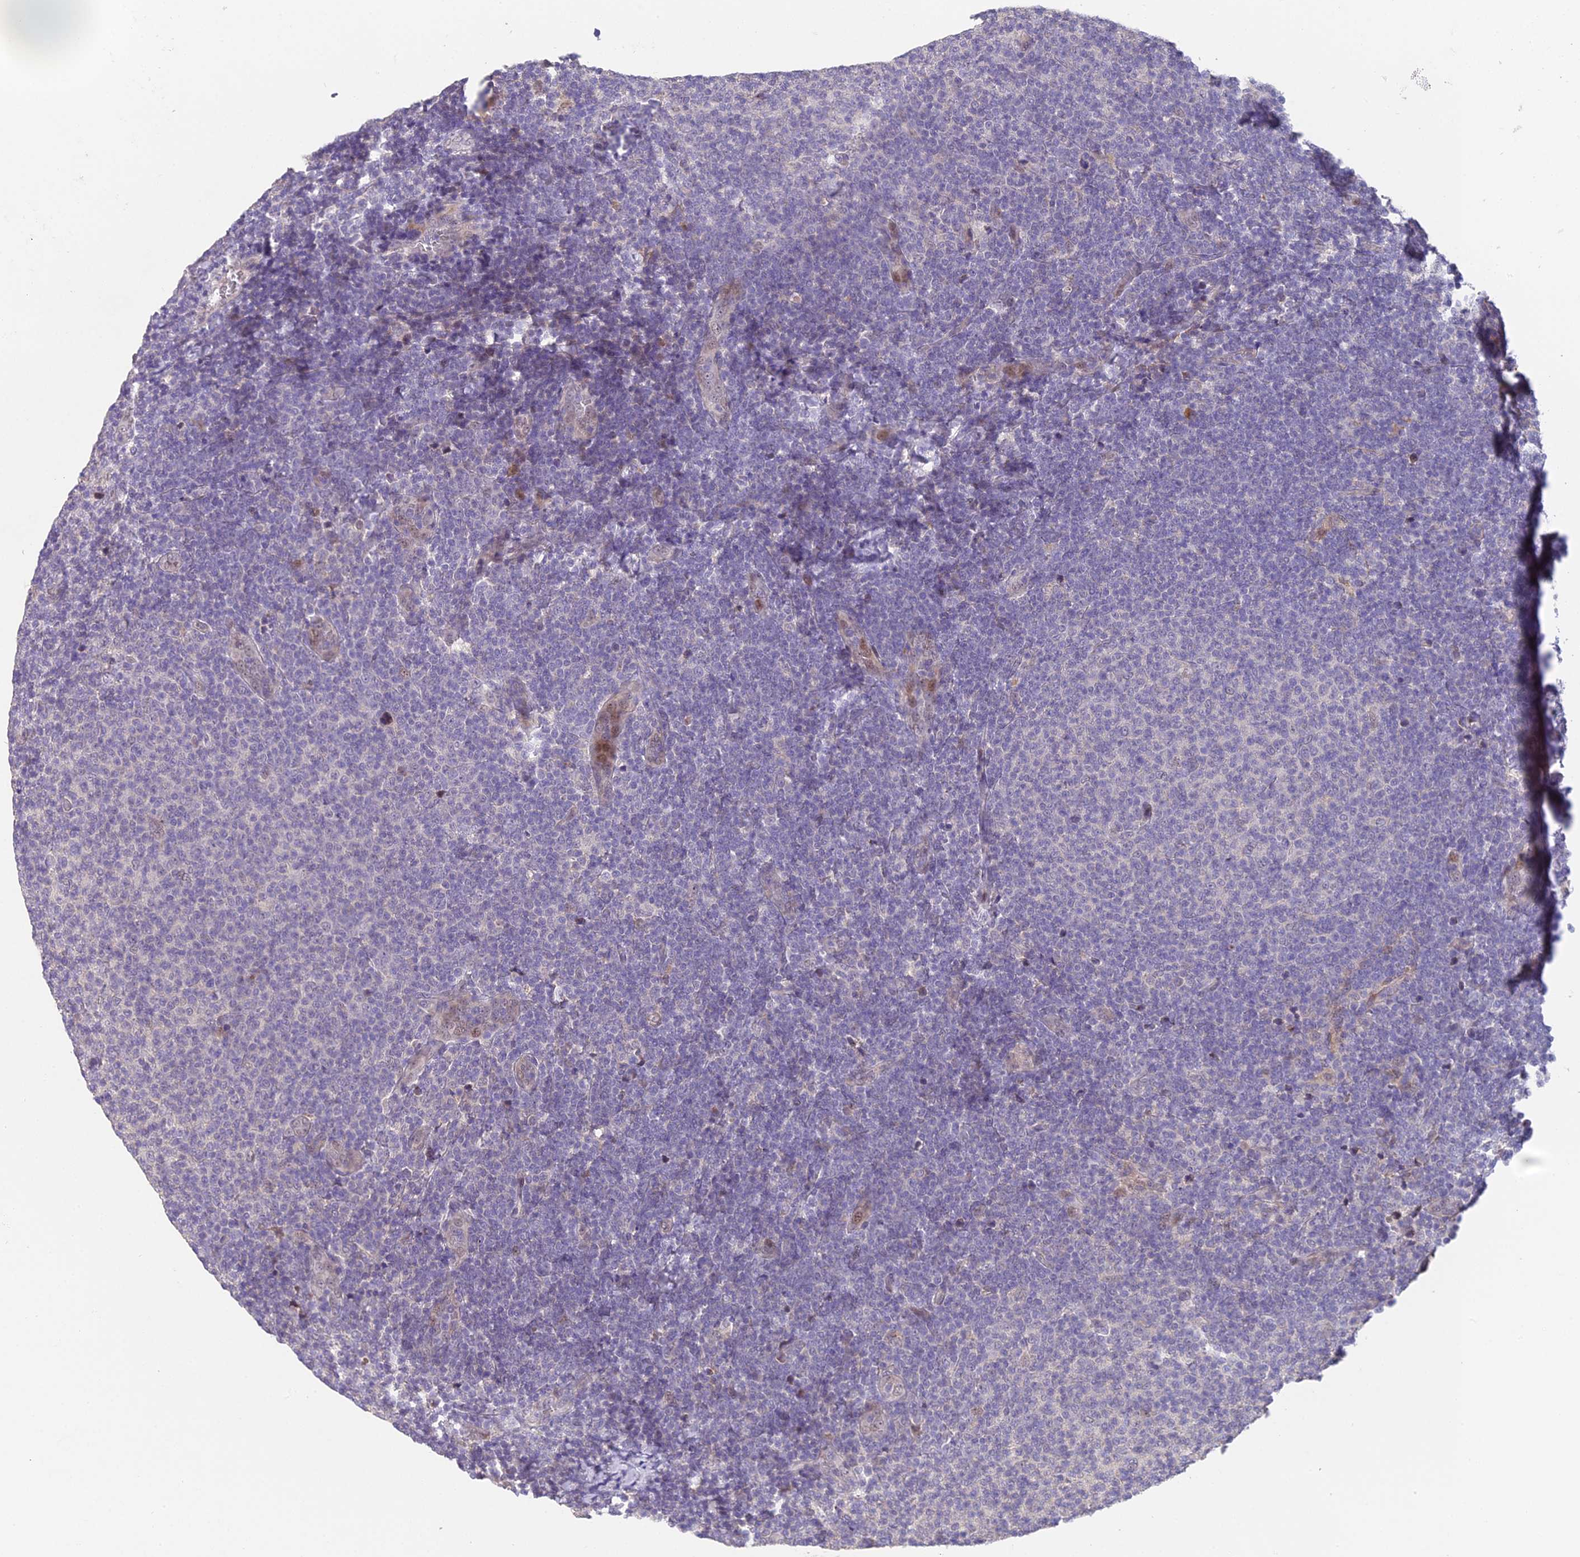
{"staining": {"intensity": "negative", "quantity": "none", "location": "none"}, "tissue": "lymphoma", "cell_type": "Tumor cells", "image_type": "cancer", "snomed": [{"axis": "morphology", "description": "Malignant lymphoma, non-Hodgkin's type, Low grade"}, {"axis": "topography", "description": "Lymph node"}], "caption": "A histopathology image of human malignant lymphoma, non-Hodgkin's type (low-grade) is negative for staining in tumor cells. Nuclei are stained in blue.", "gene": "PUS10", "patient": {"sex": "male", "age": 66}}